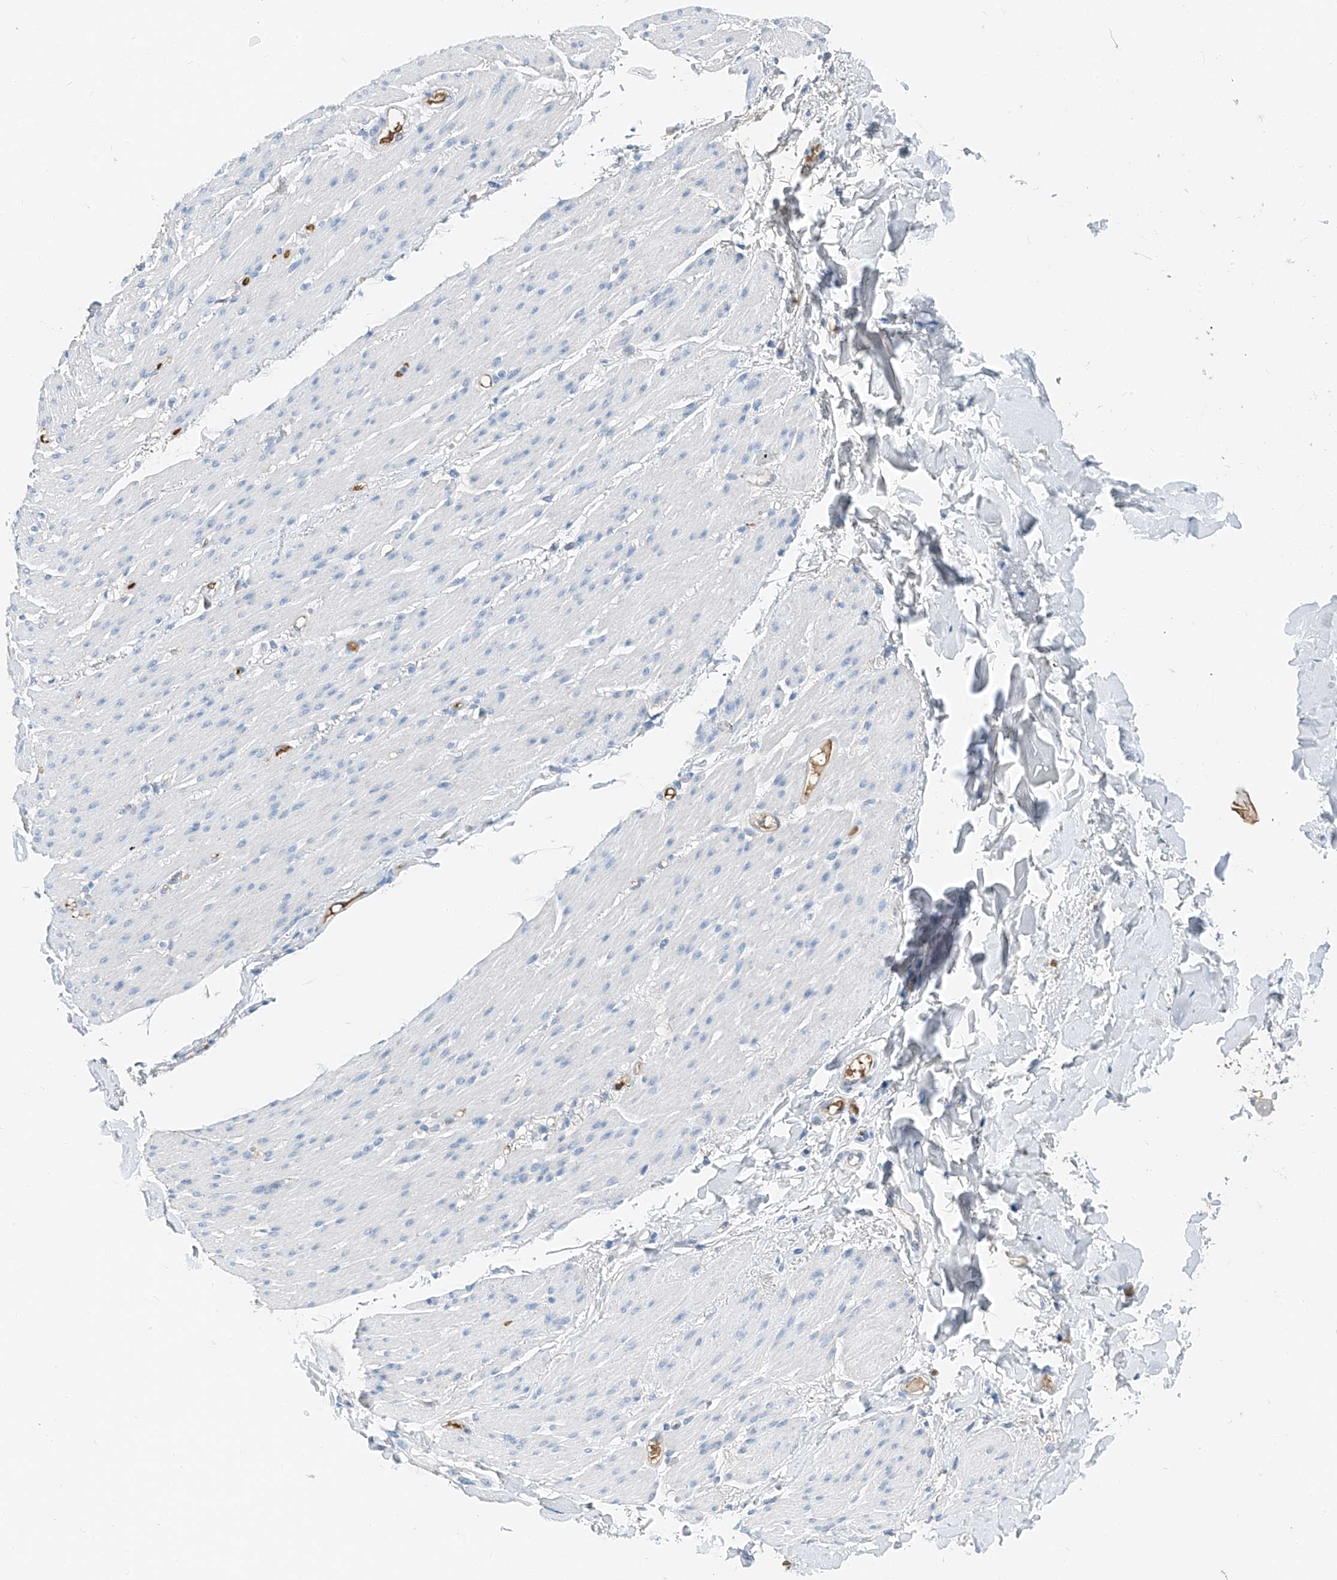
{"staining": {"intensity": "negative", "quantity": "none", "location": "none"}, "tissue": "smooth muscle", "cell_type": "Smooth muscle cells", "image_type": "normal", "snomed": [{"axis": "morphology", "description": "Normal tissue, NOS"}, {"axis": "topography", "description": "Colon"}, {"axis": "topography", "description": "Peripheral nerve tissue"}], "caption": "There is no significant staining in smooth muscle cells of smooth muscle. The staining was performed using DAB (3,3'-diaminobenzidine) to visualize the protein expression in brown, while the nuclei were stained in blue with hematoxylin (Magnification: 20x).", "gene": "PRSS23", "patient": {"sex": "female", "age": 61}}